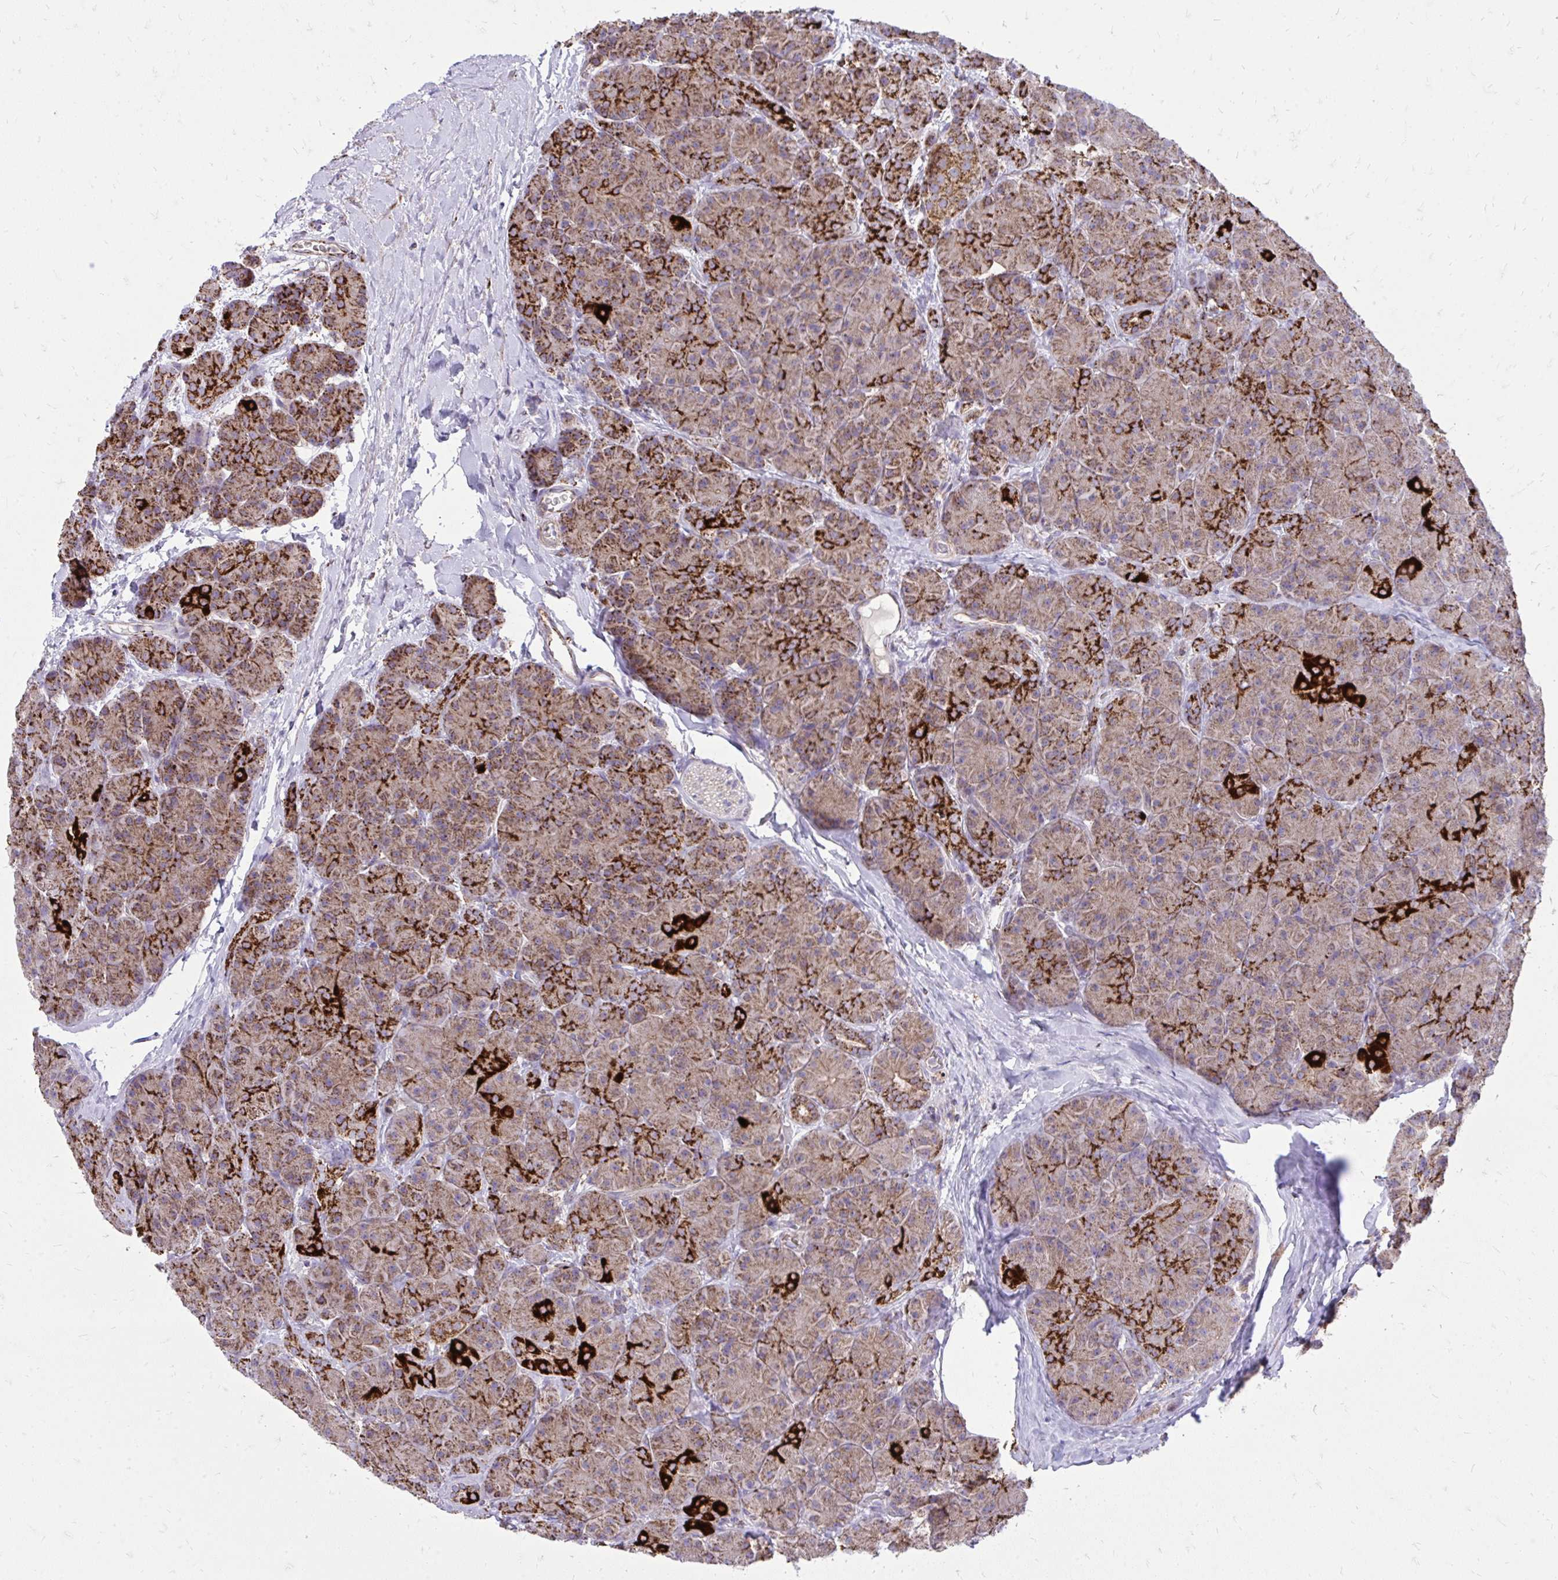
{"staining": {"intensity": "strong", "quantity": "<25%", "location": "cytoplasmic/membranous"}, "tissue": "pancreas", "cell_type": "Exocrine glandular cells", "image_type": "normal", "snomed": [{"axis": "morphology", "description": "Normal tissue, NOS"}, {"axis": "topography", "description": "Pancreas"}], "caption": "A brown stain highlights strong cytoplasmic/membranous expression of a protein in exocrine glandular cells of normal human pancreas.", "gene": "SPTBN2", "patient": {"sex": "male", "age": 57}}